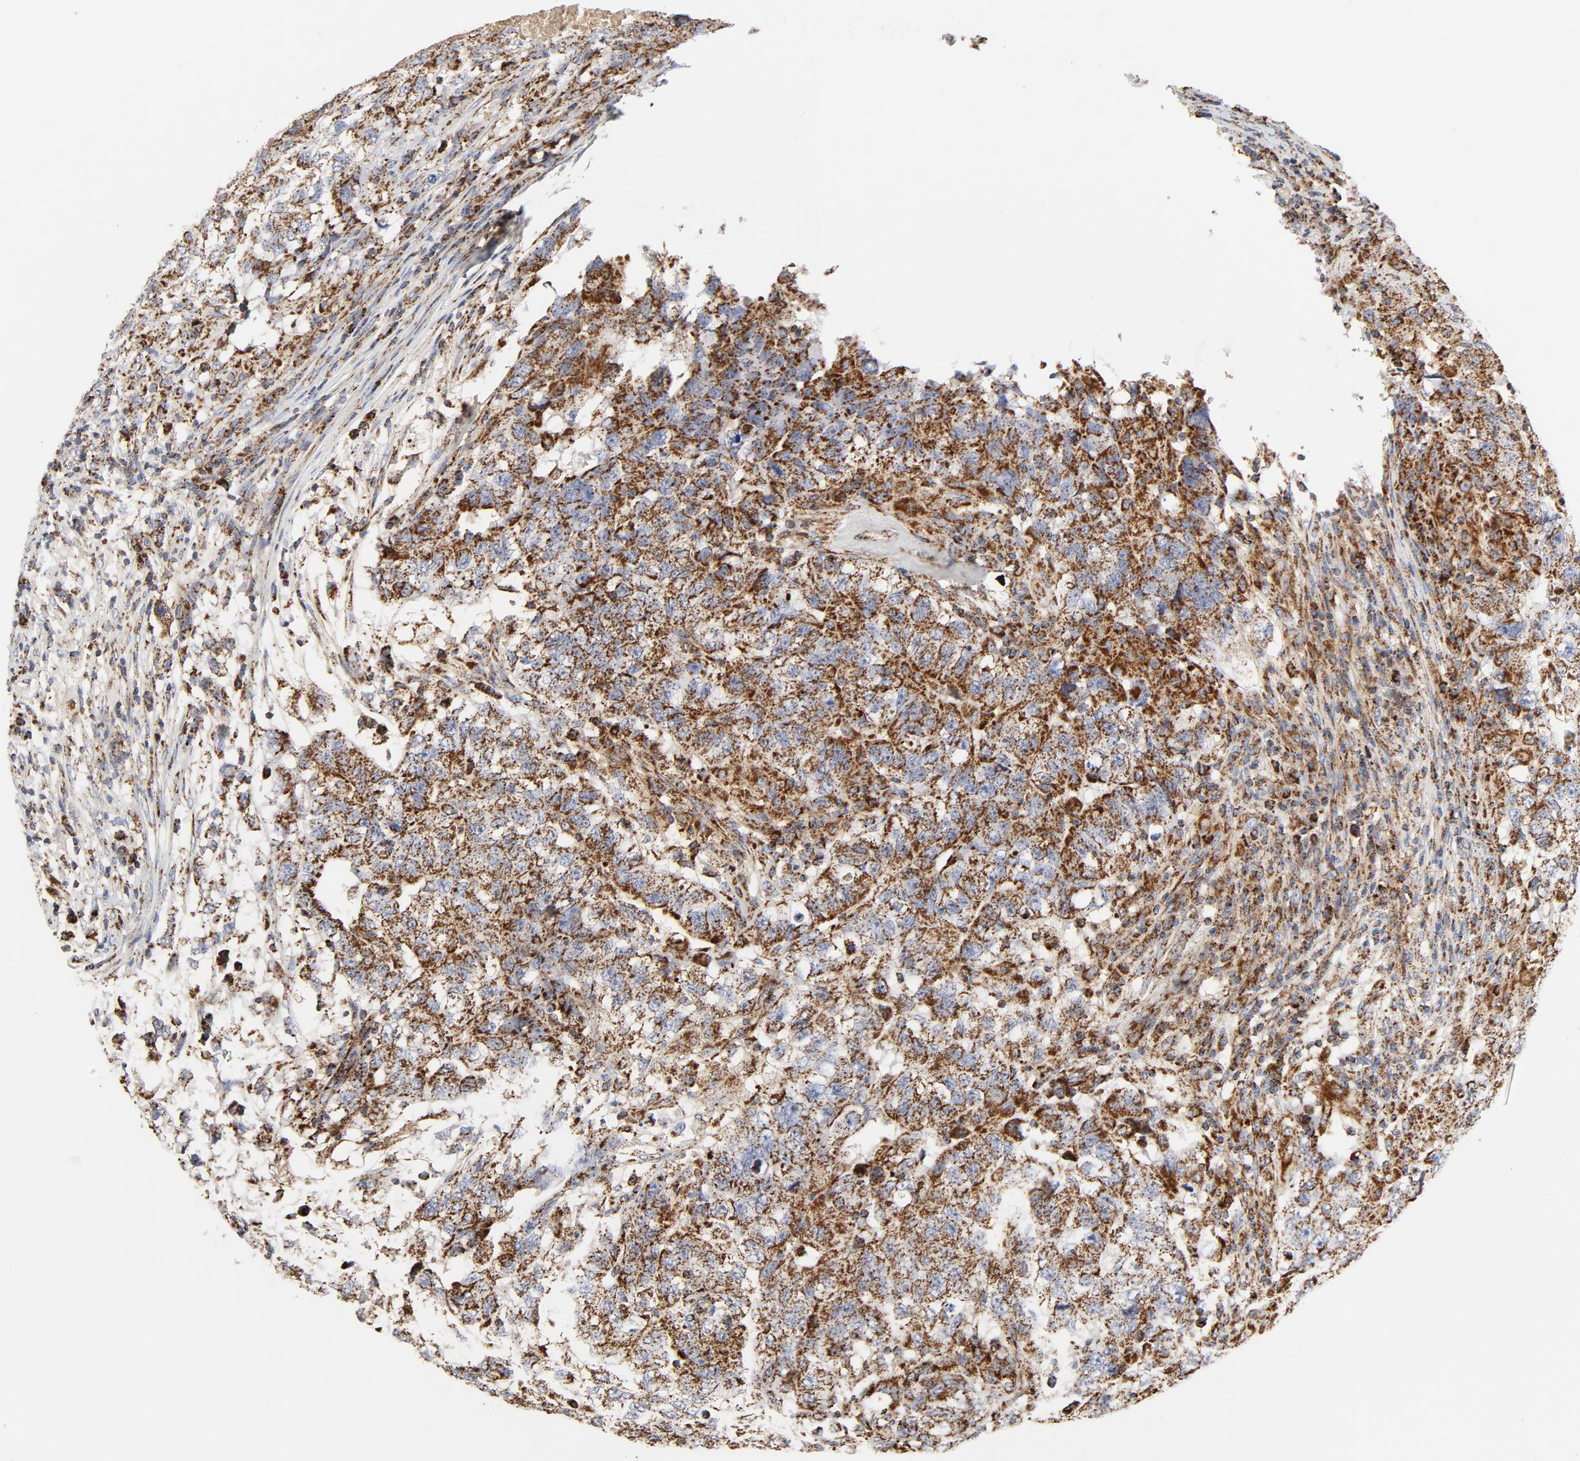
{"staining": {"intensity": "strong", "quantity": ">75%", "location": "cytoplasmic/membranous"}, "tissue": "testis cancer", "cell_type": "Tumor cells", "image_type": "cancer", "snomed": [{"axis": "morphology", "description": "Carcinoma, Embryonal, NOS"}, {"axis": "topography", "description": "Testis"}], "caption": "The immunohistochemical stain highlights strong cytoplasmic/membranous staining in tumor cells of embryonal carcinoma (testis) tissue.", "gene": "PCNX4", "patient": {"sex": "male", "age": 21}}